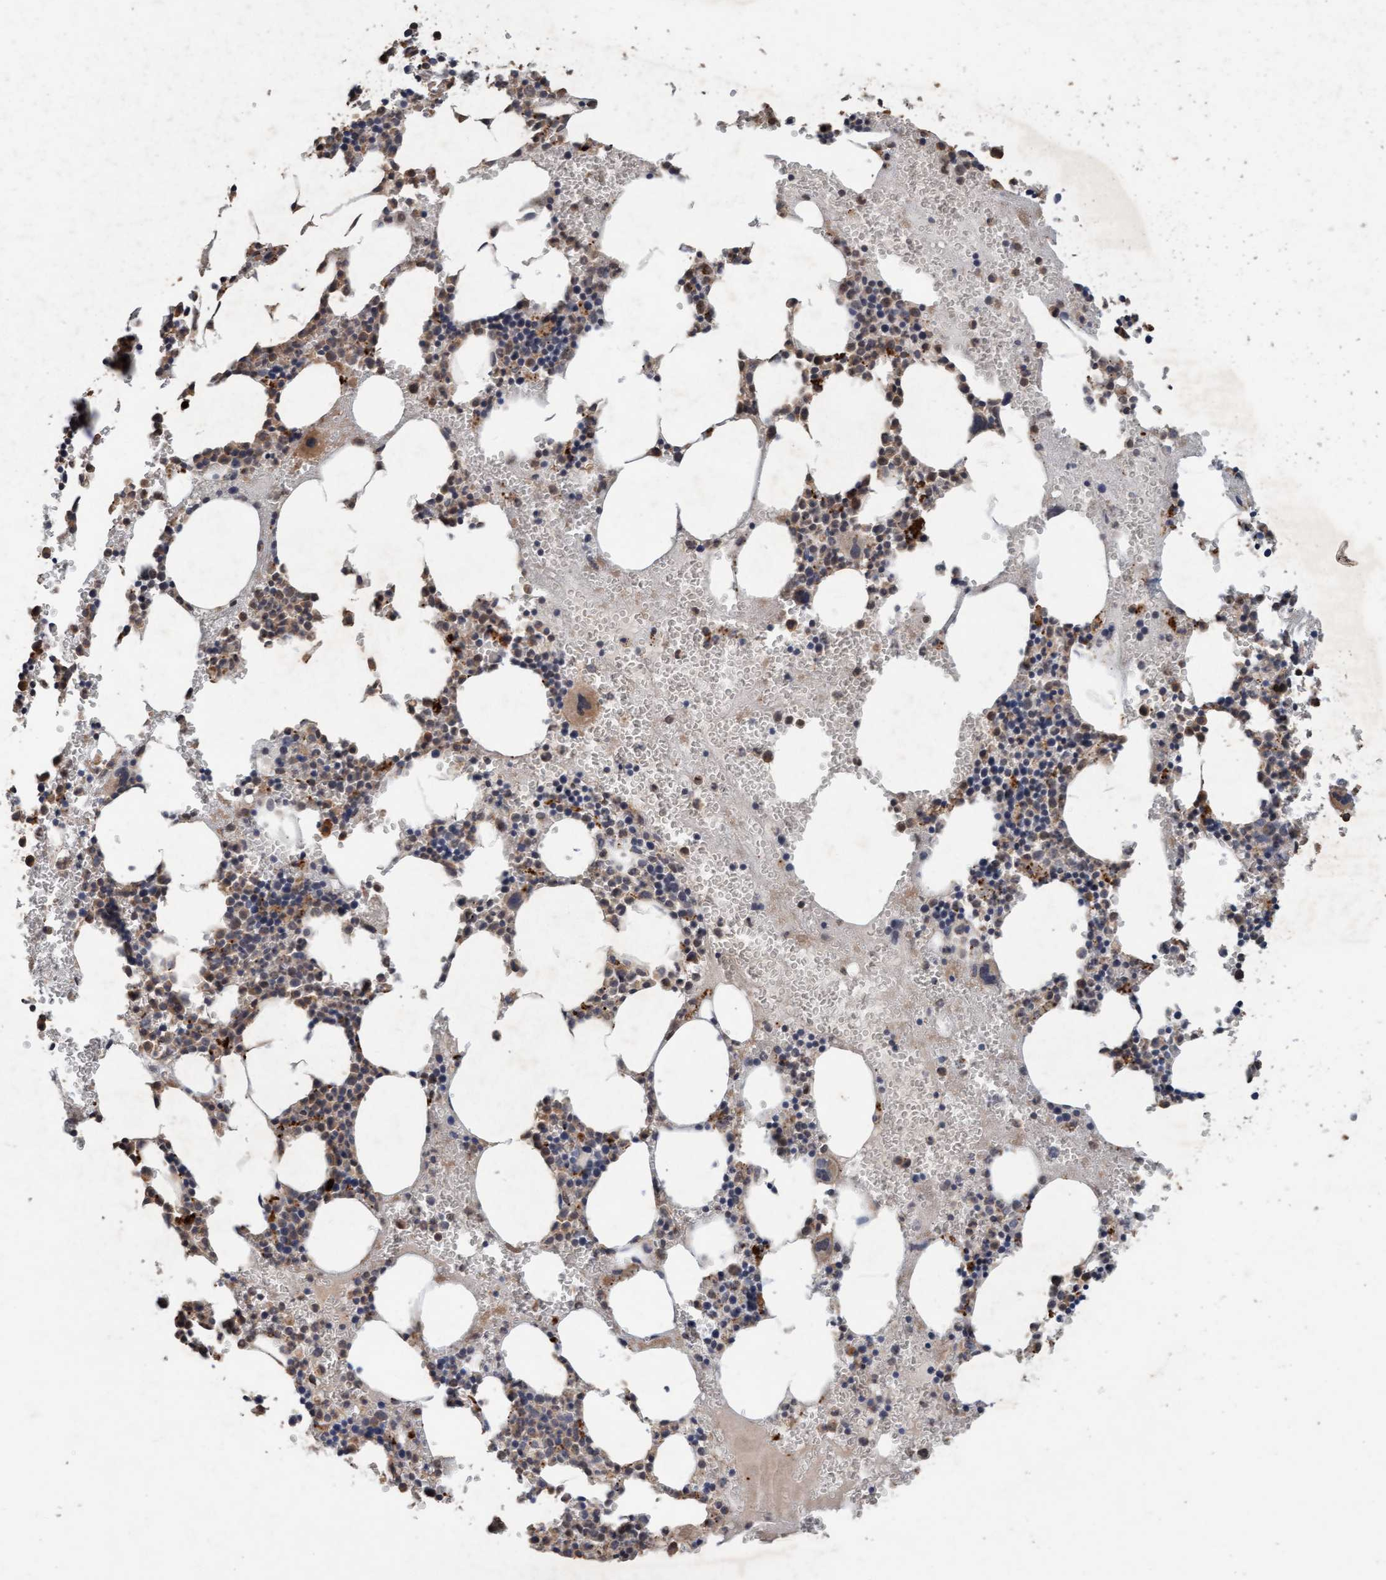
{"staining": {"intensity": "moderate", "quantity": ">75%", "location": "cytoplasmic/membranous"}, "tissue": "bone marrow", "cell_type": "Hematopoietic cells", "image_type": "normal", "snomed": [{"axis": "morphology", "description": "Normal tissue, NOS"}, {"axis": "morphology", "description": "Inflammation, NOS"}, {"axis": "topography", "description": "Bone marrow"}], "caption": "Immunohistochemical staining of normal bone marrow displays moderate cytoplasmic/membranous protein positivity in approximately >75% of hematopoietic cells.", "gene": "LONRF1", "patient": {"sex": "female", "age": 67}}